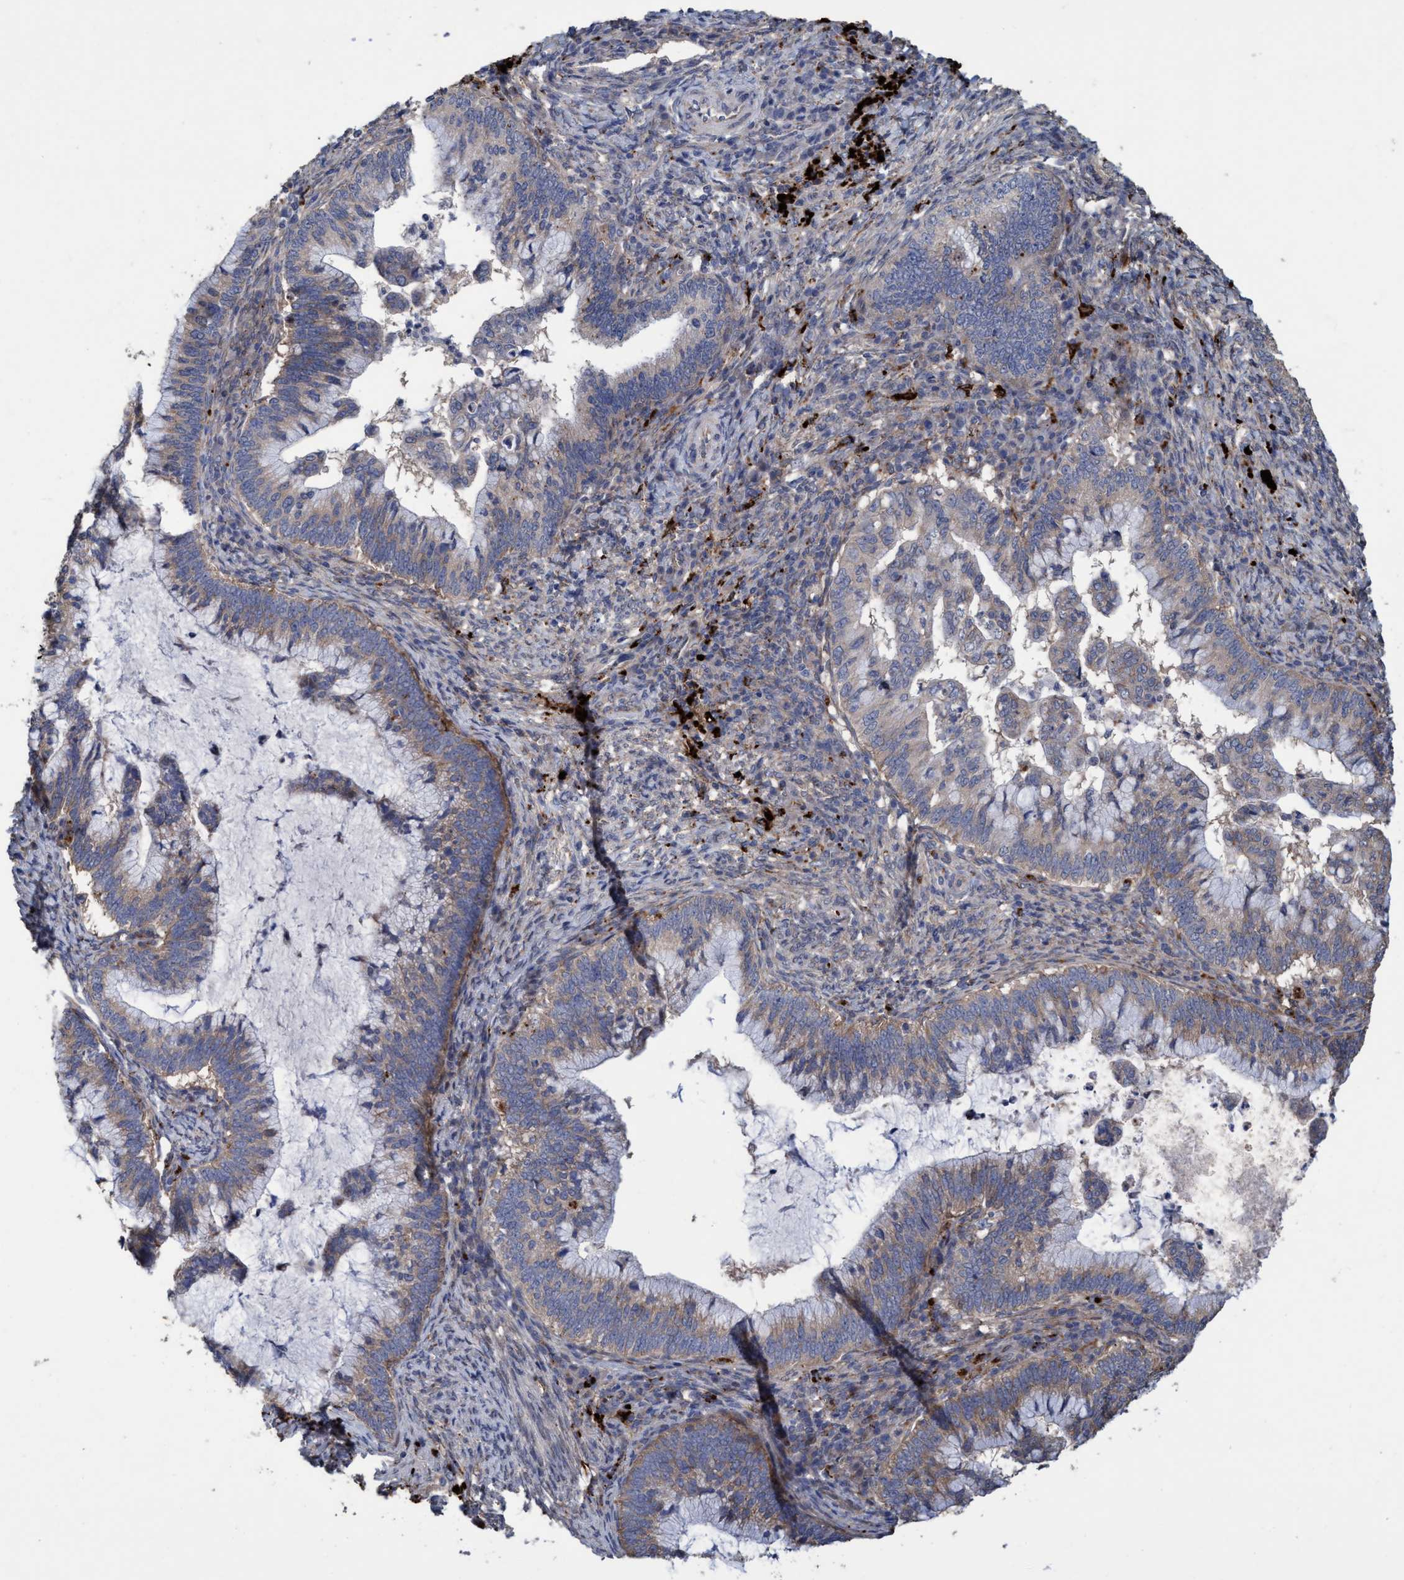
{"staining": {"intensity": "weak", "quantity": "25%-75%", "location": "cytoplasmic/membranous"}, "tissue": "cervical cancer", "cell_type": "Tumor cells", "image_type": "cancer", "snomed": [{"axis": "morphology", "description": "Adenocarcinoma, NOS"}, {"axis": "topography", "description": "Cervix"}], "caption": "Cervical cancer (adenocarcinoma) stained for a protein exhibits weak cytoplasmic/membranous positivity in tumor cells.", "gene": "BBS9", "patient": {"sex": "female", "age": 36}}